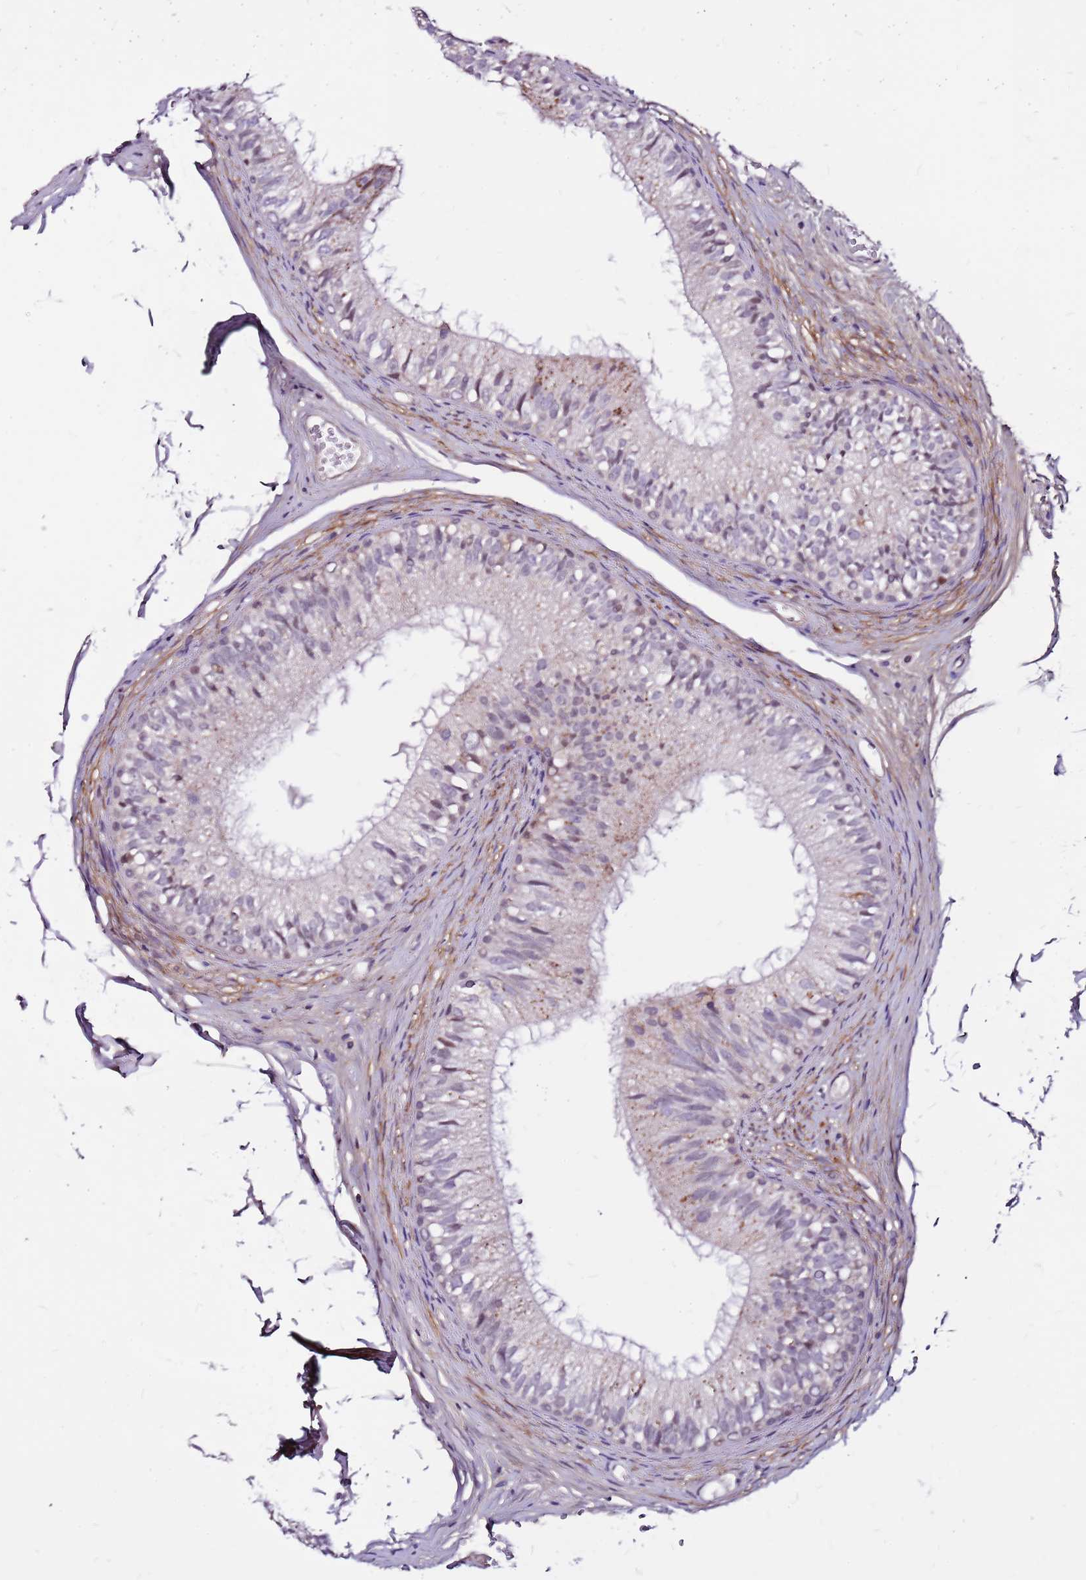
{"staining": {"intensity": "weak", "quantity": "<25%", "location": "cytoplasmic/membranous"}, "tissue": "epididymis", "cell_type": "Glandular cells", "image_type": "normal", "snomed": [{"axis": "morphology", "description": "Normal tissue, NOS"}, {"axis": "morphology", "description": "Seminoma in situ"}, {"axis": "topography", "description": "Testis"}, {"axis": "topography", "description": "Epididymis"}], "caption": "This is a micrograph of immunohistochemistry (IHC) staining of normal epididymis, which shows no expression in glandular cells.", "gene": "POLE3", "patient": {"sex": "male", "age": 28}}